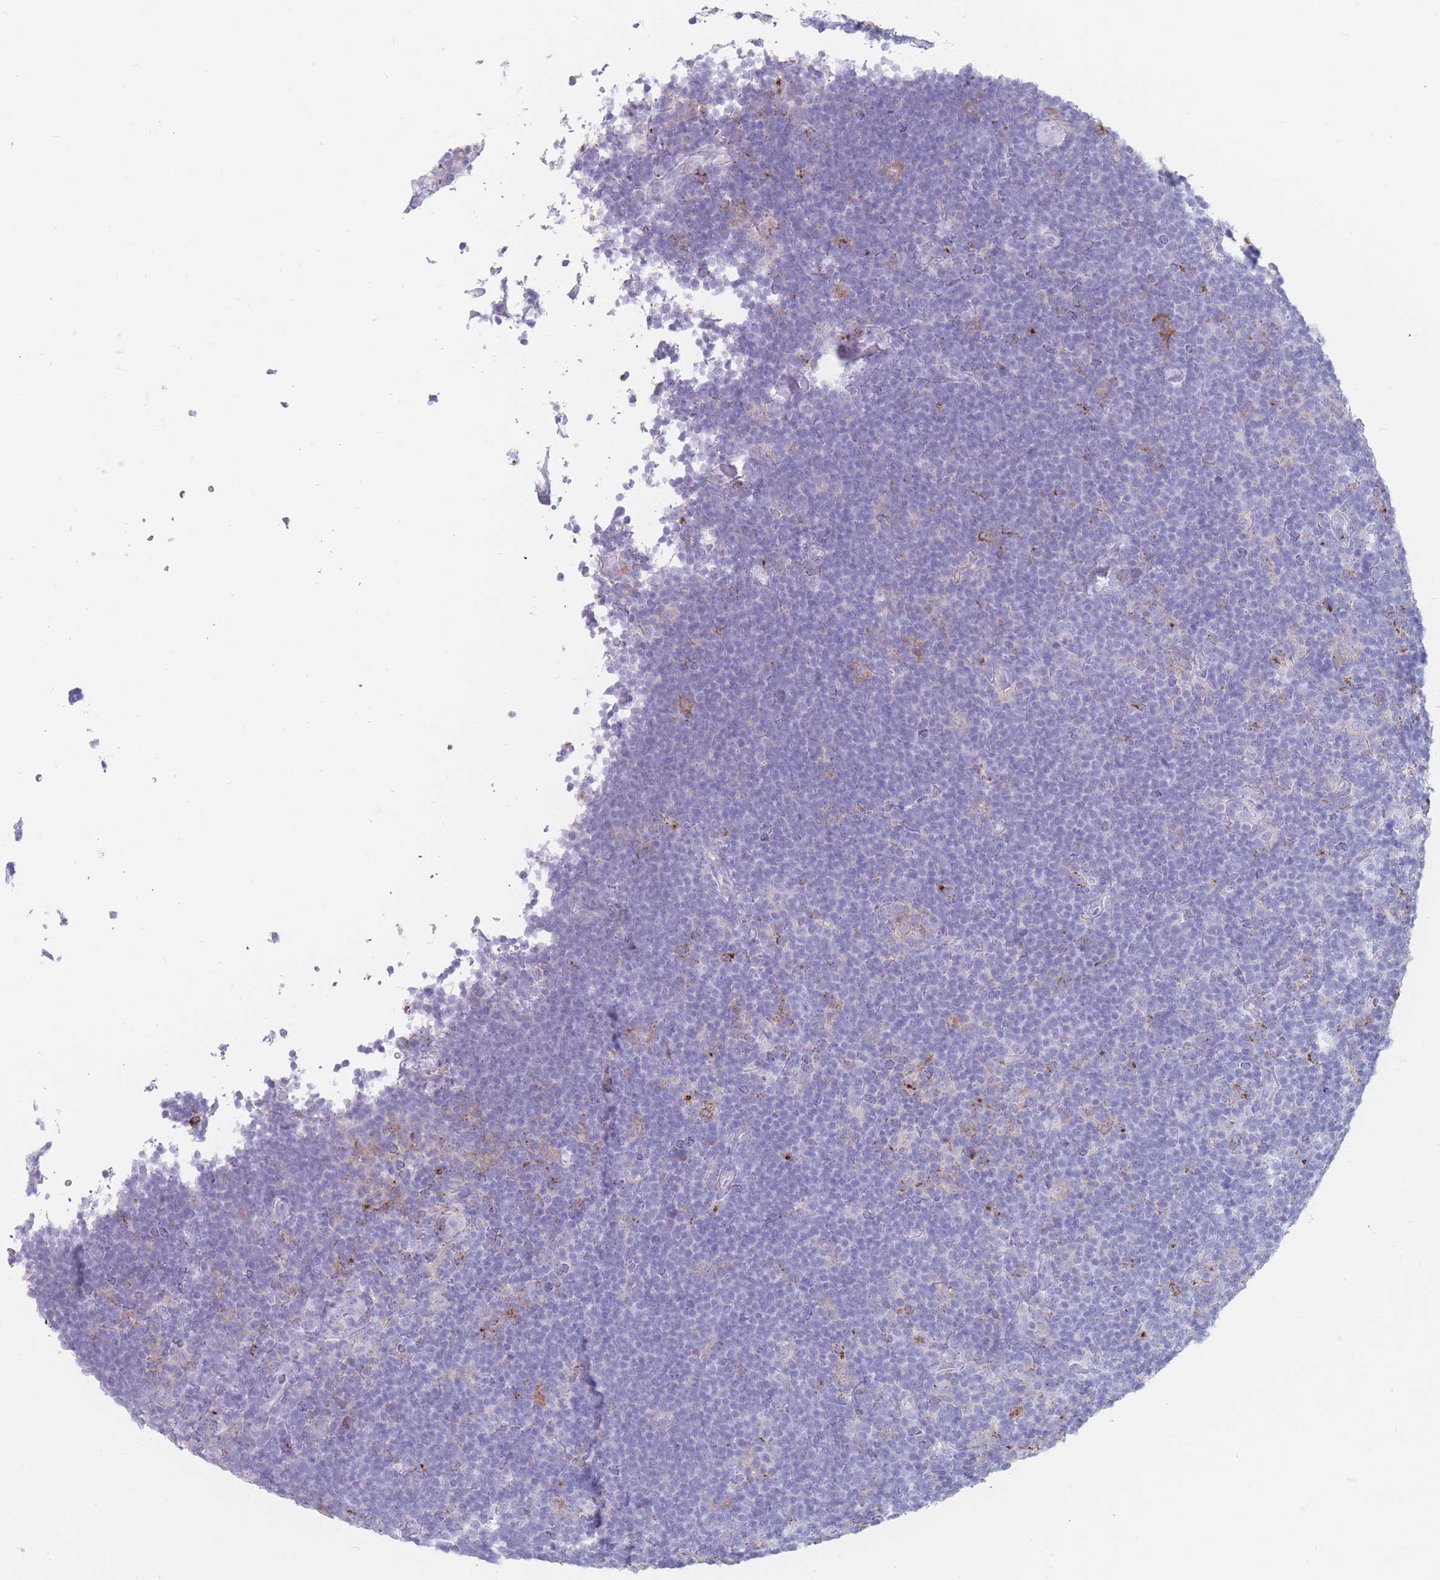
{"staining": {"intensity": "negative", "quantity": "none", "location": "none"}, "tissue": "lymphoma", "cell_type": "Tumor cells", "image_type": "cancer", "snomed": [{"axis": "morphology", "description": "Hodgkin's disease, NOS"}, {"axis": "topography", "description": "Lymph node"}], "caption": "Tumor cells are negative for brown protein staining in Hodgkin's disease.", "gene": "ST3GAL5", "patient": {"sex": "female", "age": 57}}